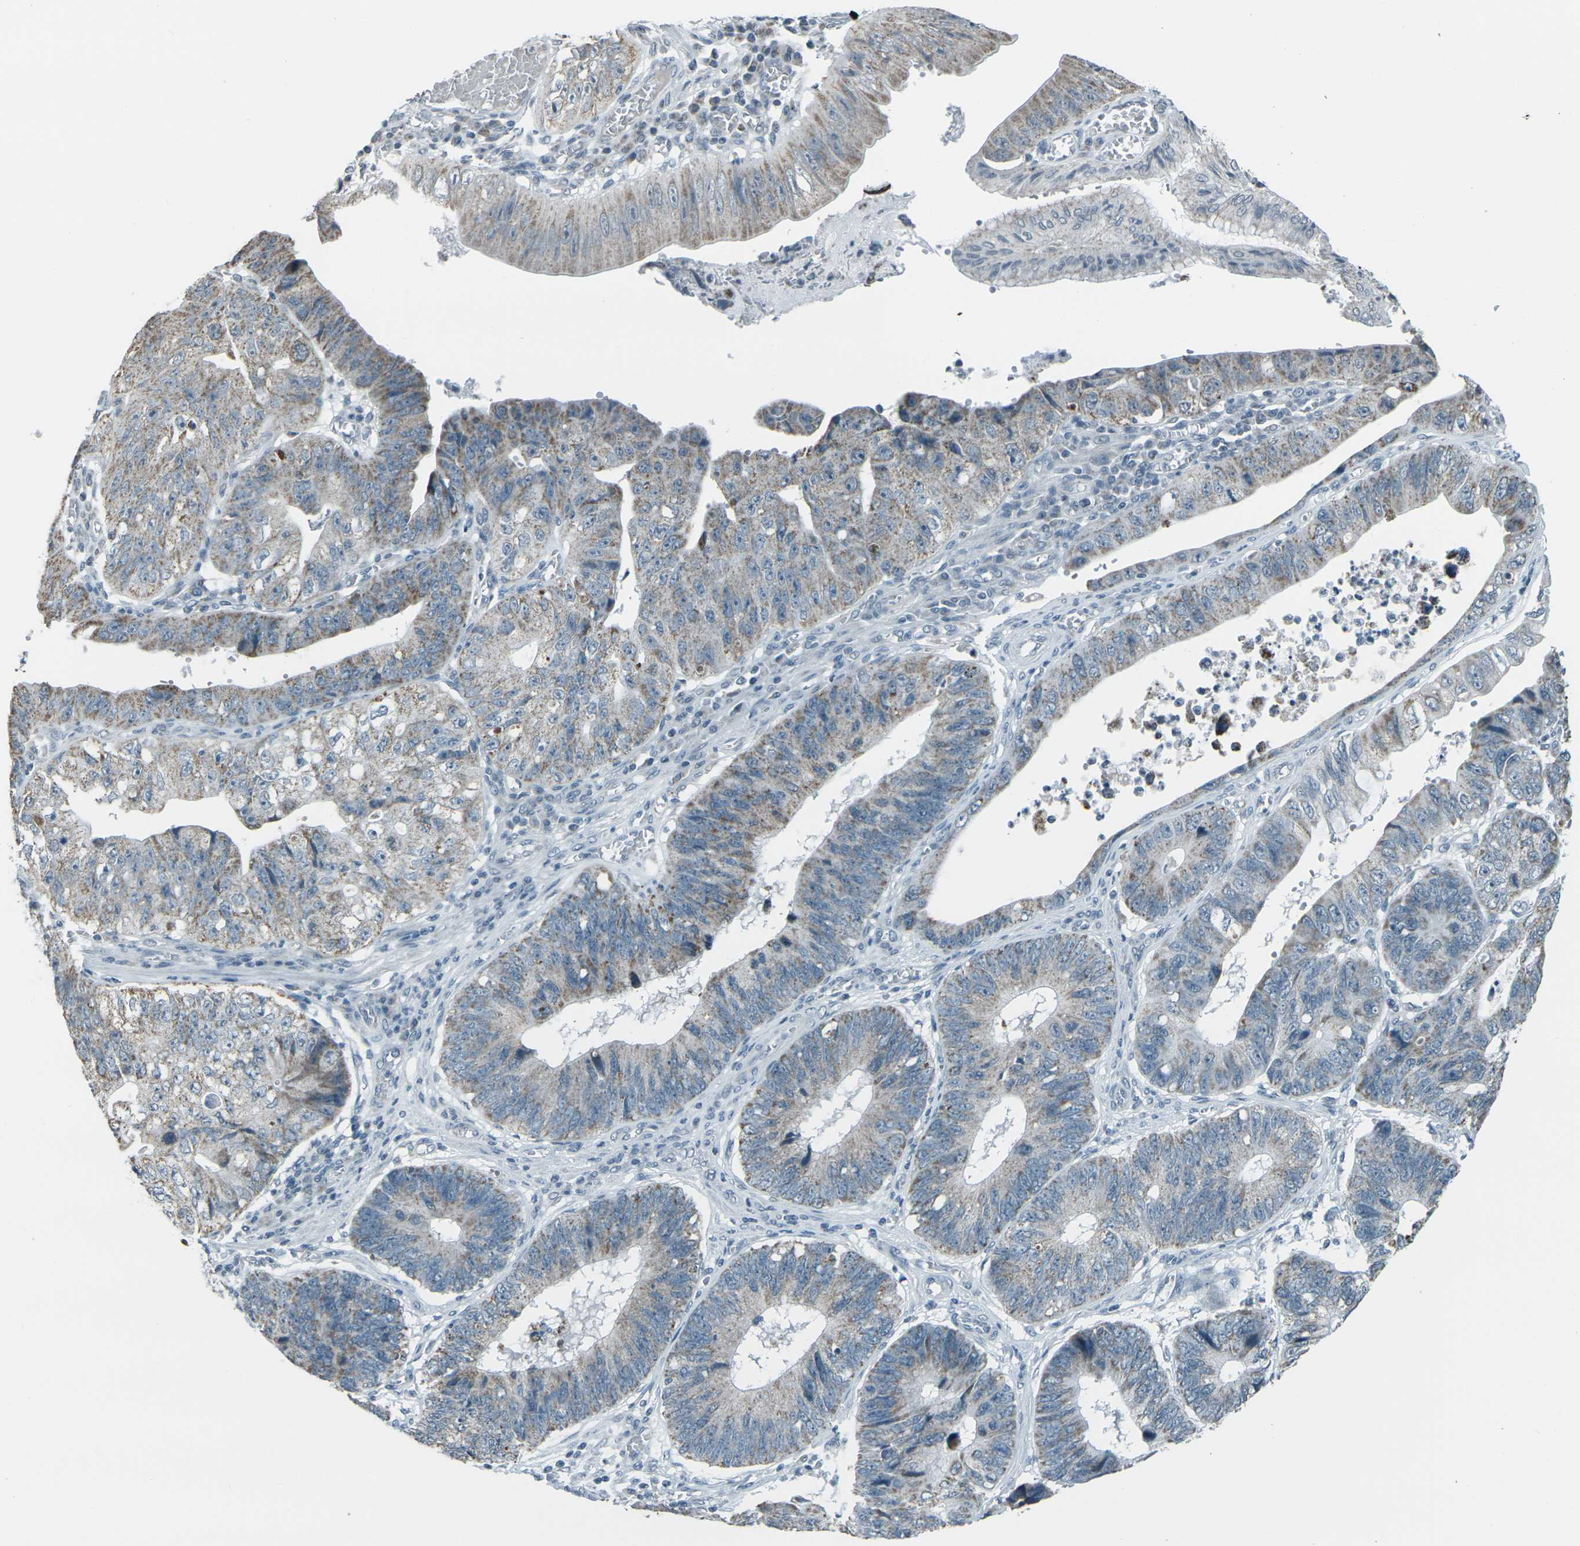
{"staining": {"intensity": "moderate", "quantity": "<25%", "location": "cytoplasmic/membranous"}, "tissue": "stomach cancer", "cell_type": "Tumor cells", "image_type": "cancer", "snomed": [{"axis": "morphology", "description": "Adenocarcinoma, NOS"}, {"axis": "topography", "description": "Stomach"}], "caption": "Tumor cells display low levels of moderate cytoplasmic/membranous expression in approximately <25% of cells in human stomach cancer (adenocarcinoma).", "gene": "H2BC1", "patient": {"sex": "male", "age": 59}}